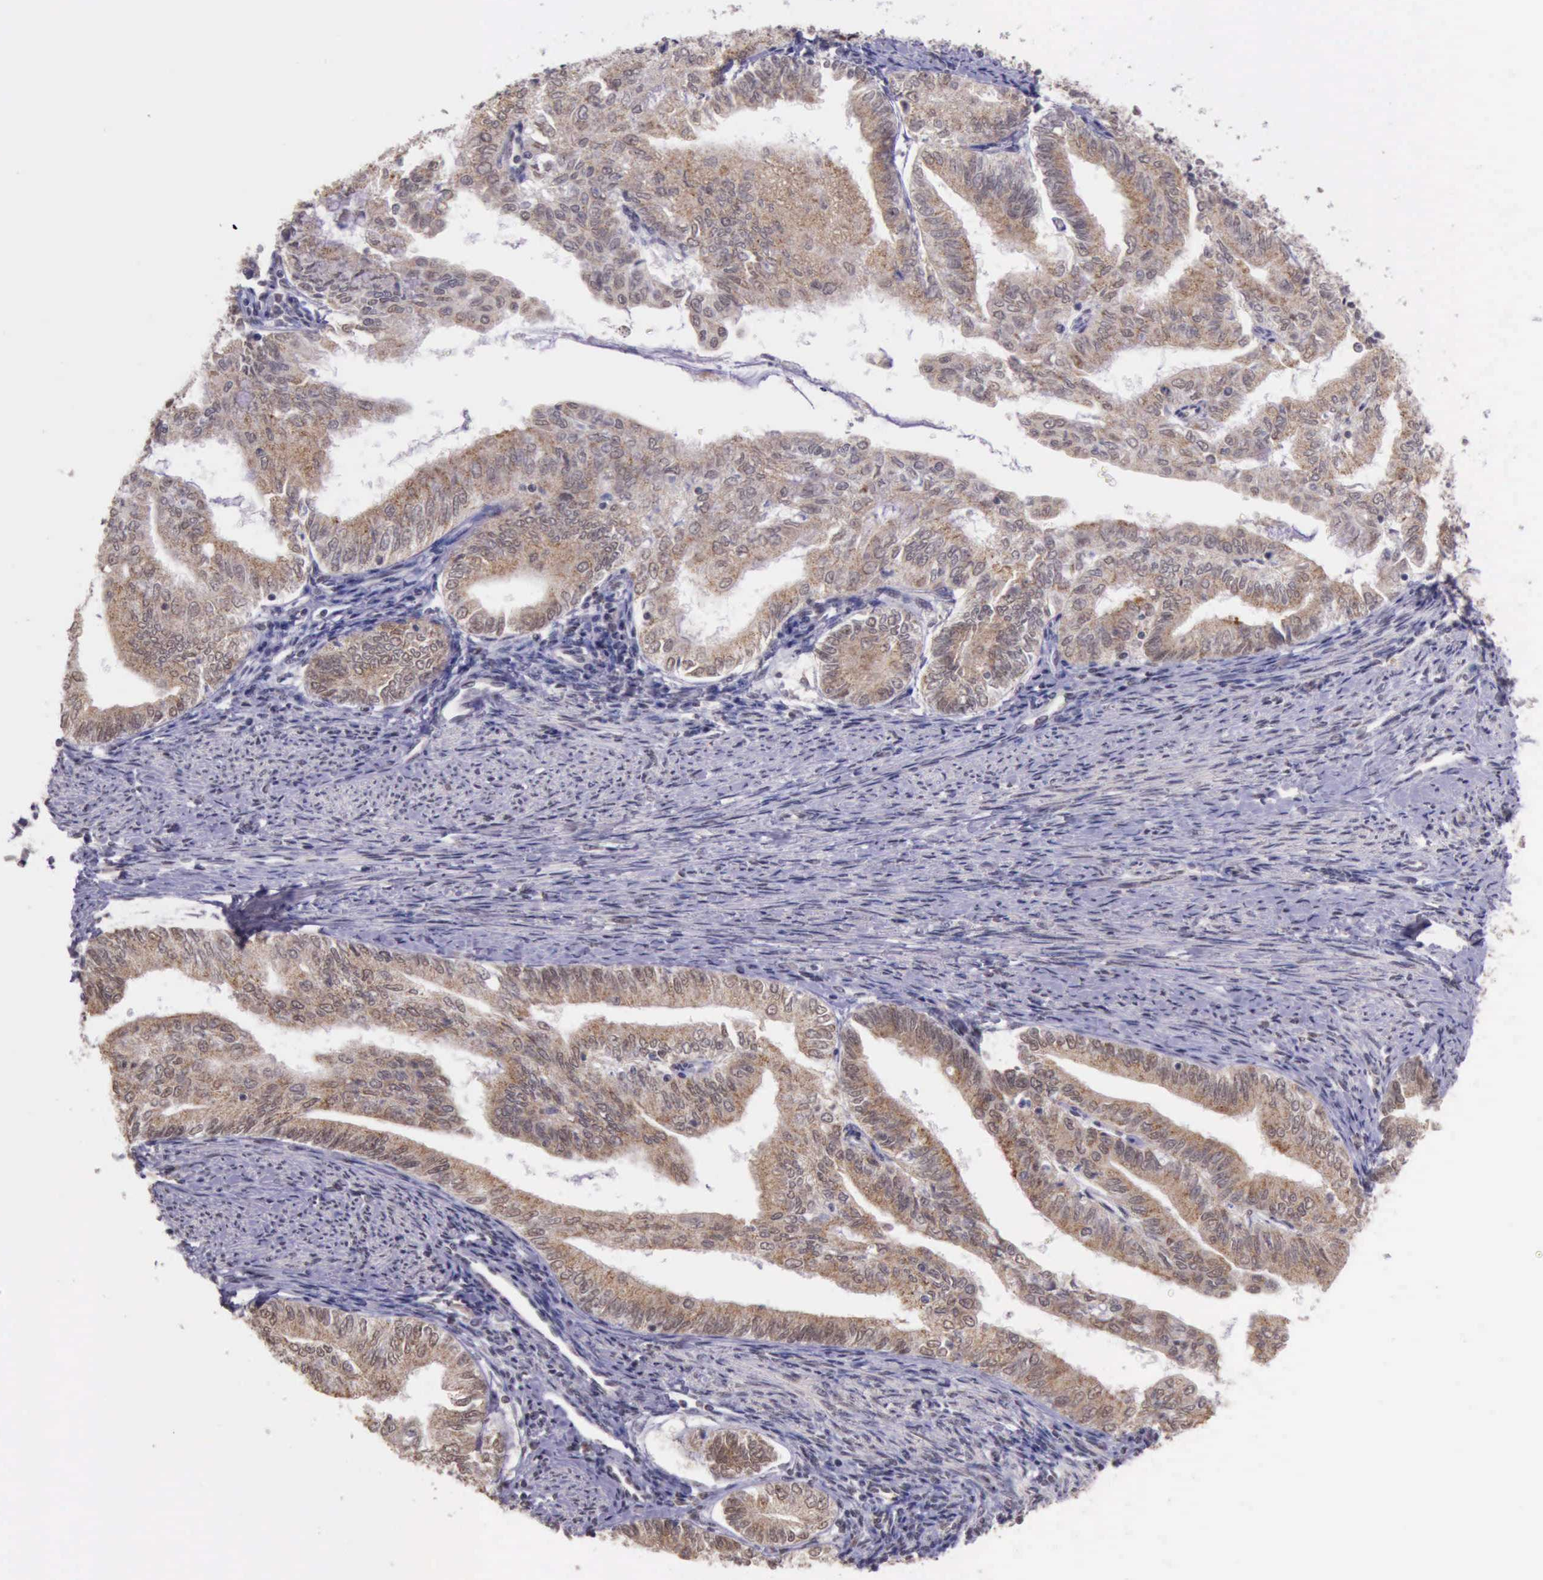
{"staining": {"intensity": "moderate", "quantity": ">75%", "location": "cytoplasmic/membranous,nuclear"}, "tissue": "endometrial cancer", "cell_type": "Tumor cells", "image_type": "cancer", "snomed": [{"axis": "morphology", "description": "Adenocarcinoma, NOS"}, {"axis": "topography", "description": "Endometrium"}], "caption": "High-power microscopy captured an IHC image of endometrial adenocarcinoma, revealing moderate cytoplasmic/membranous and nuclear staining in approximately >75% of tumor cells. (Brightfield microscopy of DAB IHC at high magnification).", "gene": "PRPF39", "patient": {"sex": "female", "age": 66}}